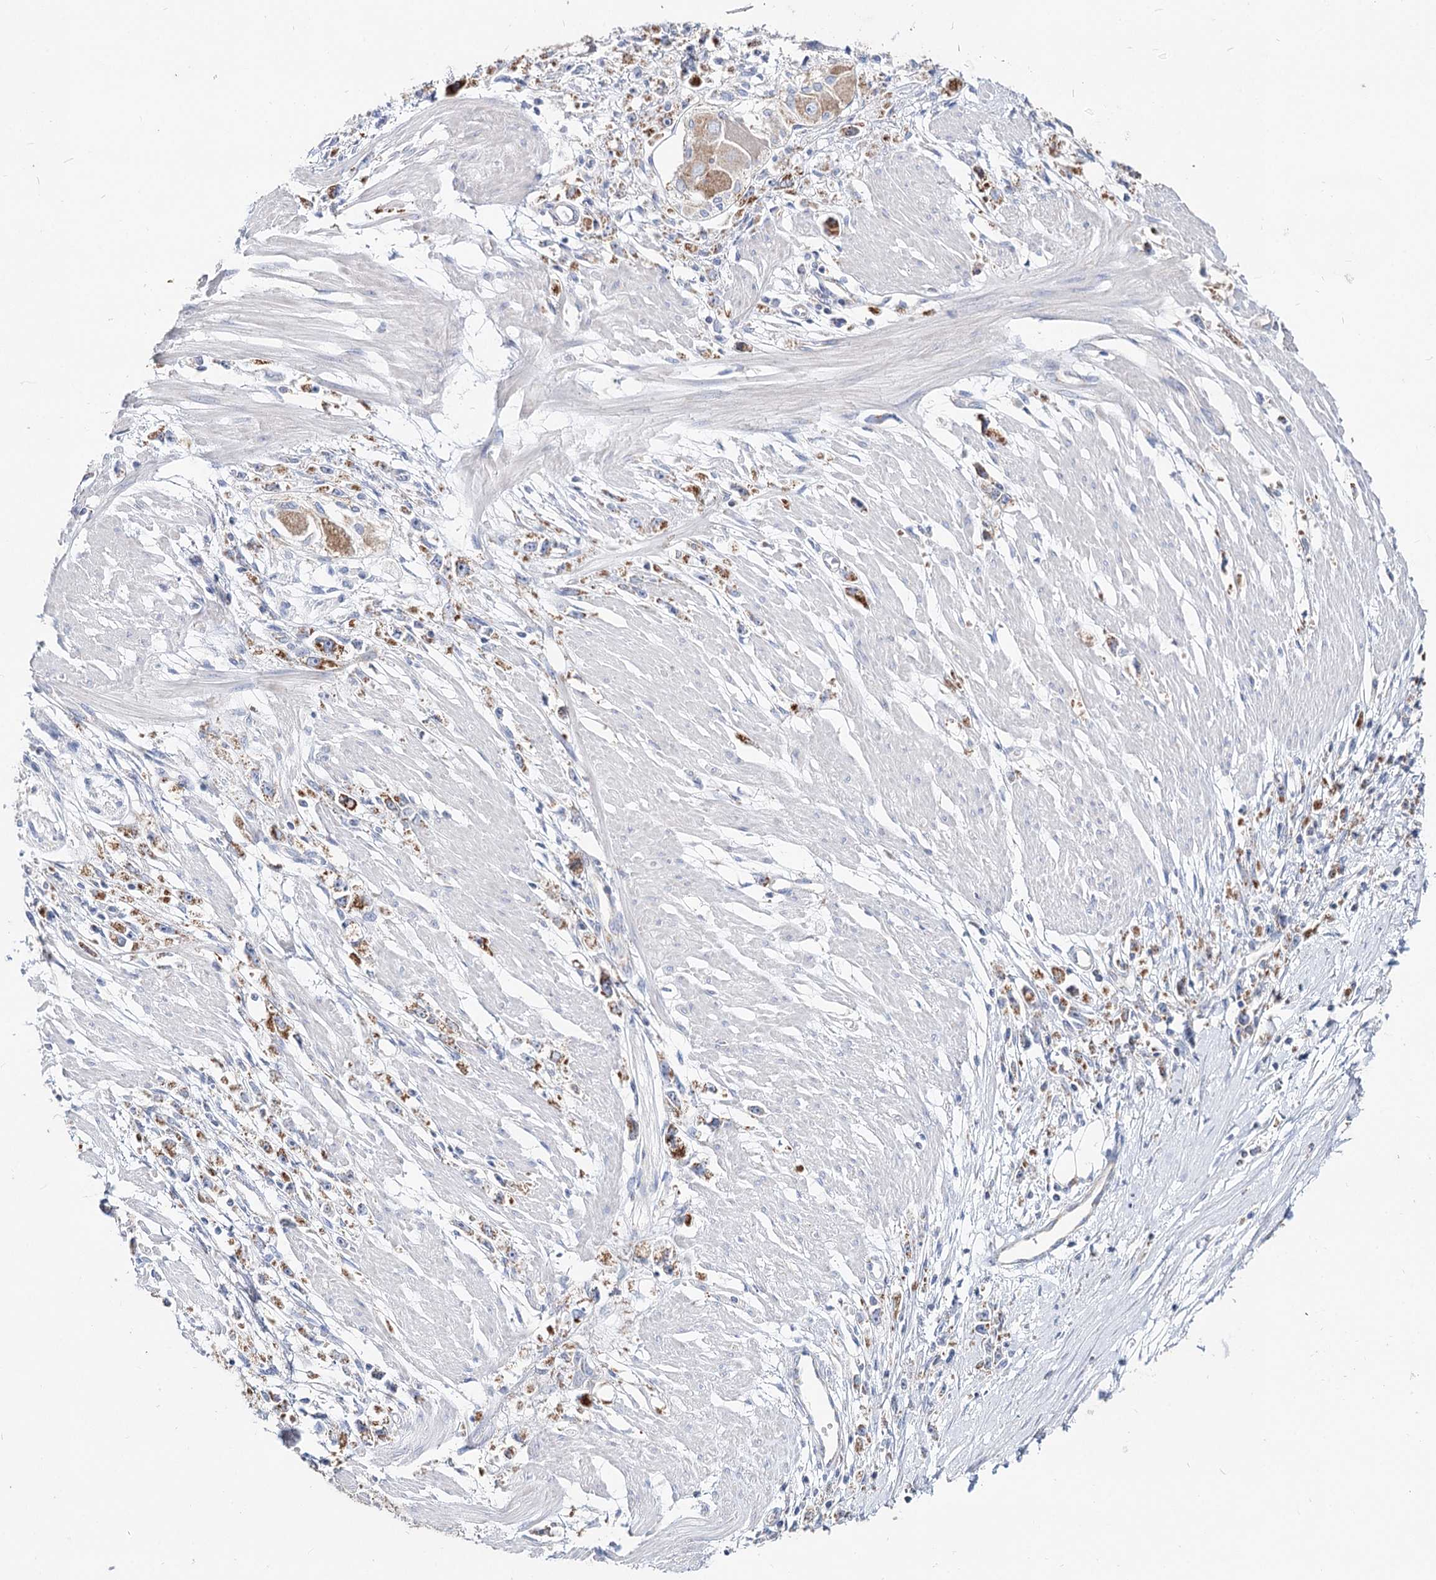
{"staining": {"intensity": "weak", "quantity": ">75%", "location": "cytoplasmic/membranous"}, "tissue": "stomach cancer", "cell_type": "Tumor cells", "image_type": "cancer", "snomed": [{"axis": "morphology", "description": "Adenocarcinoma, NOS"}, {"axis": "topography", "description": "Stomach"}], "caption": "Immunohistochemical staining of adenocarcinoma (stomach) shows low levels of weak cytoplasmic/membranous positivity in about >75% of tumor cells.", "gene": "MCCC2", "patient": {"sex": "female", "age": 59}}